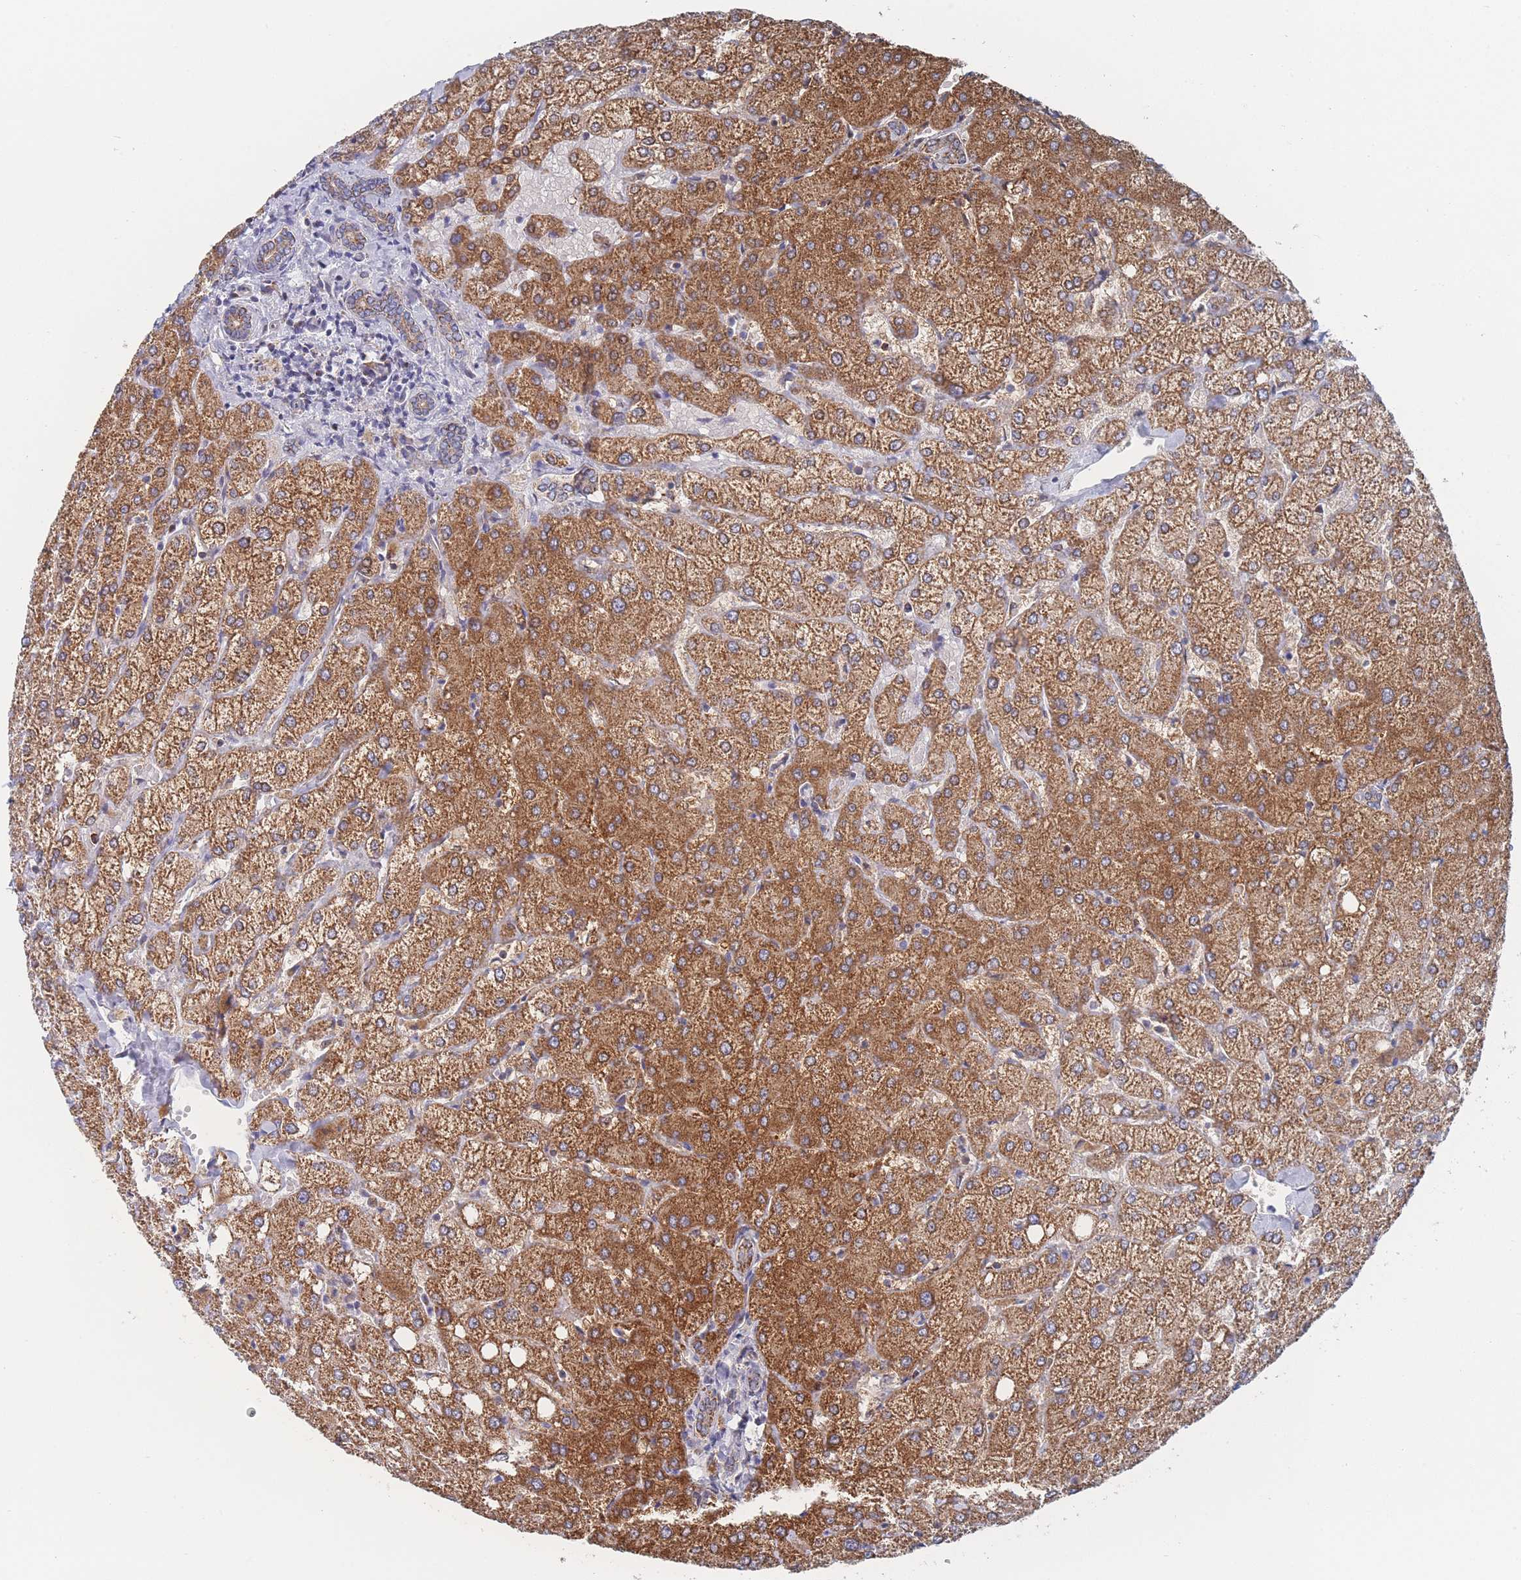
{"staining": {"intensity": "moderate", "quantity": "25%-75%", "location": "cytoplasmic/membranous"}, "tissue": "liver", "cell_type": "Cholangiocytes", "image_type": "normal", "snomed": [{"axis": "morphology", "description": "Normal tissue, NOS"}, {"axis": "topography", "description": "Liver"}], "caption": "The micrograph exhibits a brown stain indicating the presence of a protein in the cytoplasmic/membranous of cholangiocytes in liver. (DAB (3,3'-diaminobenzidine) IHC with brightfield microscopy, high magnification).", "gene": "IKZF4", "patient": {"sex": "female", "age": 54}}